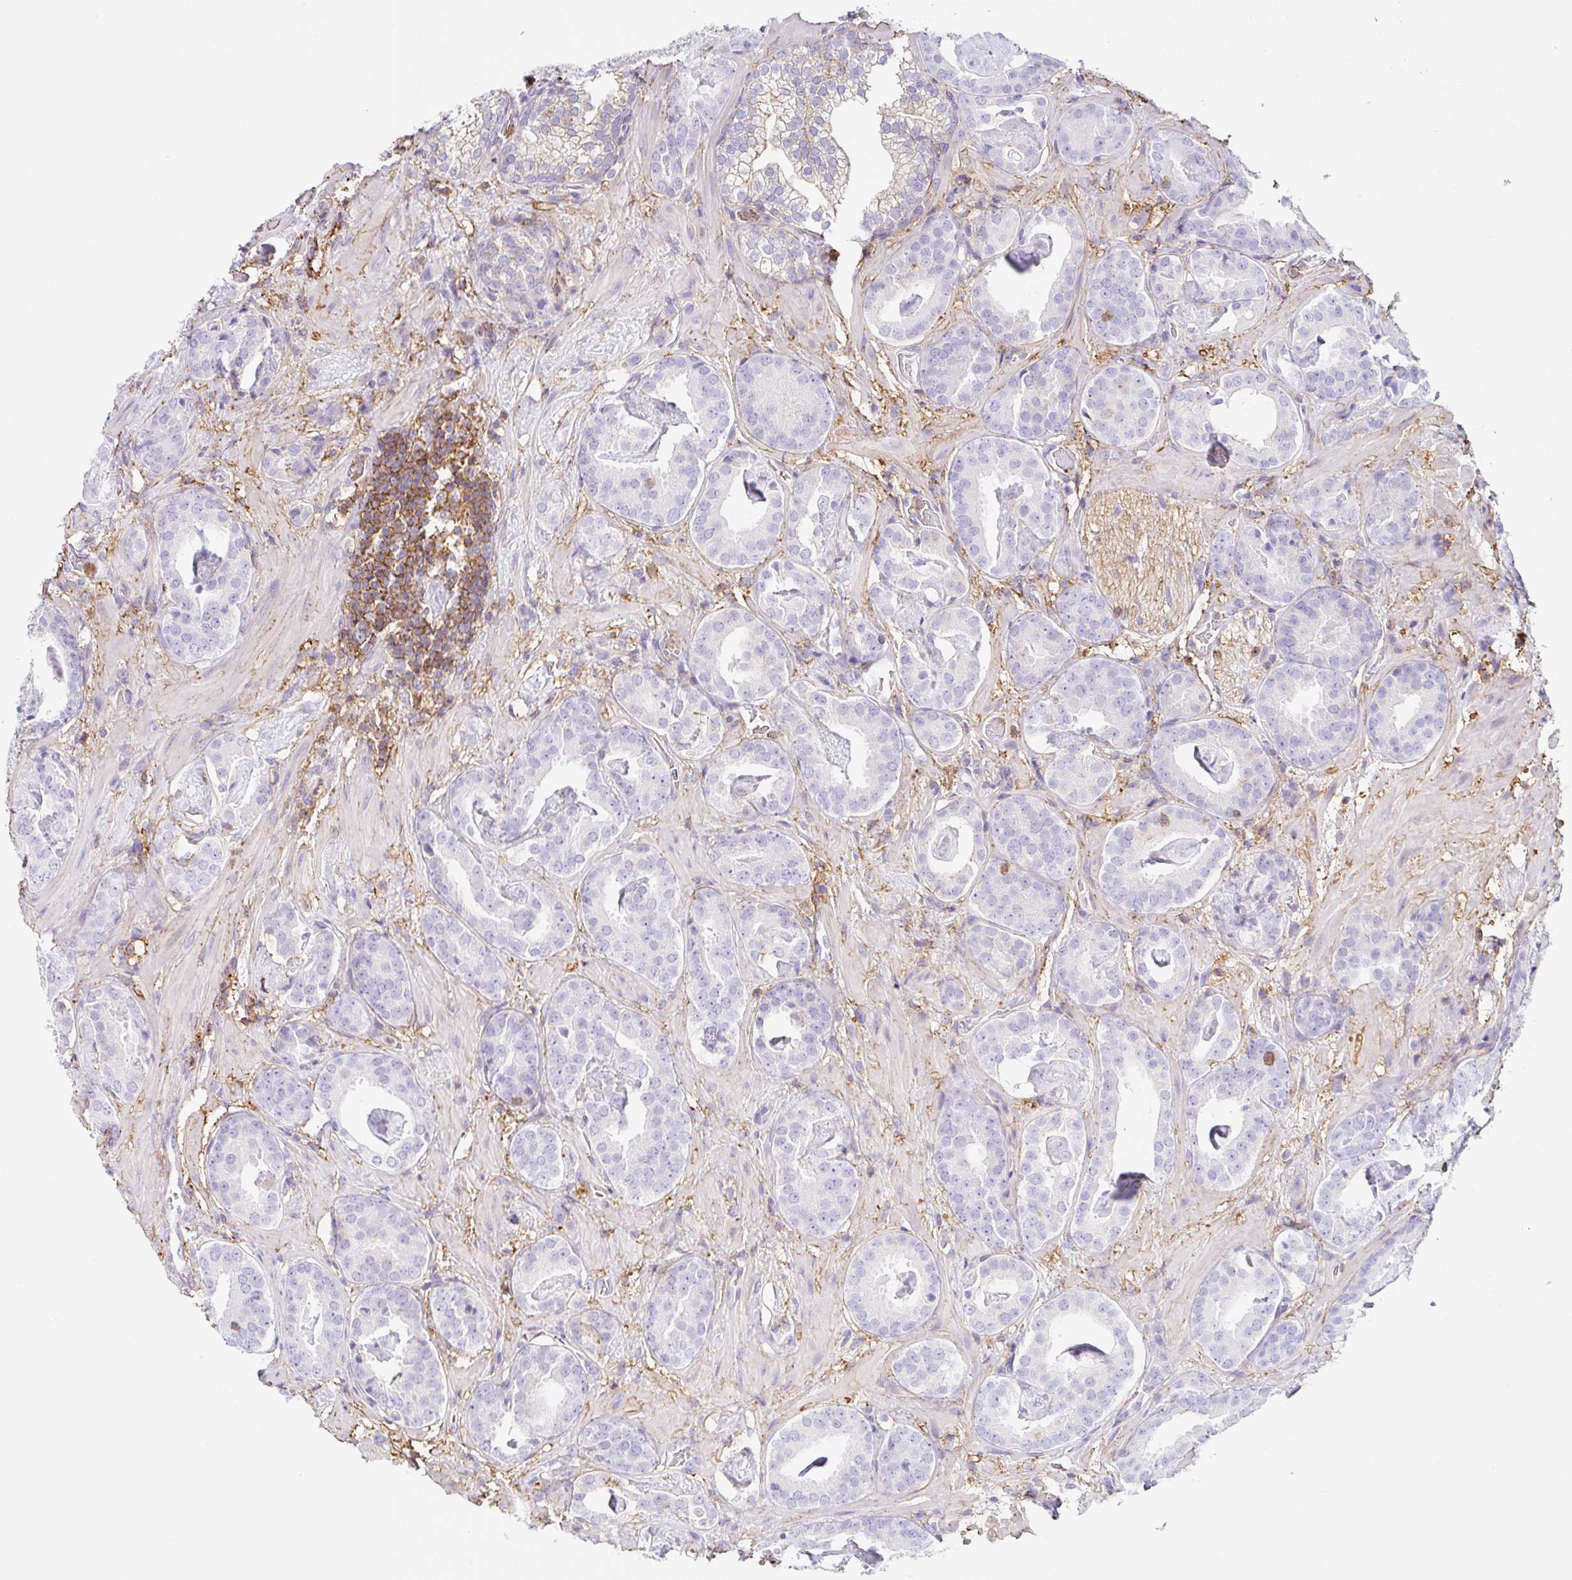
{"staining": {"intensity": "negative", "quantity": "none", "location": "none"}, "tissue": "prostate cancer", "cell_type": "Tumor cells", "image_type": "cancer", "snomed": [{"axis": "morphology", "description": "Adenocarcinoma, Low grade"}, {"axis": "topography", "description": "Prostate"}], "caption": "Immunohistochemistry (IHC) image of prostate adenocarcinoma (low-grade) stained for a protein (brown), which exhibits no positivity in tumor cells.", "gene": "MTTP", "patient": {"sex": "male", "age": 62}}